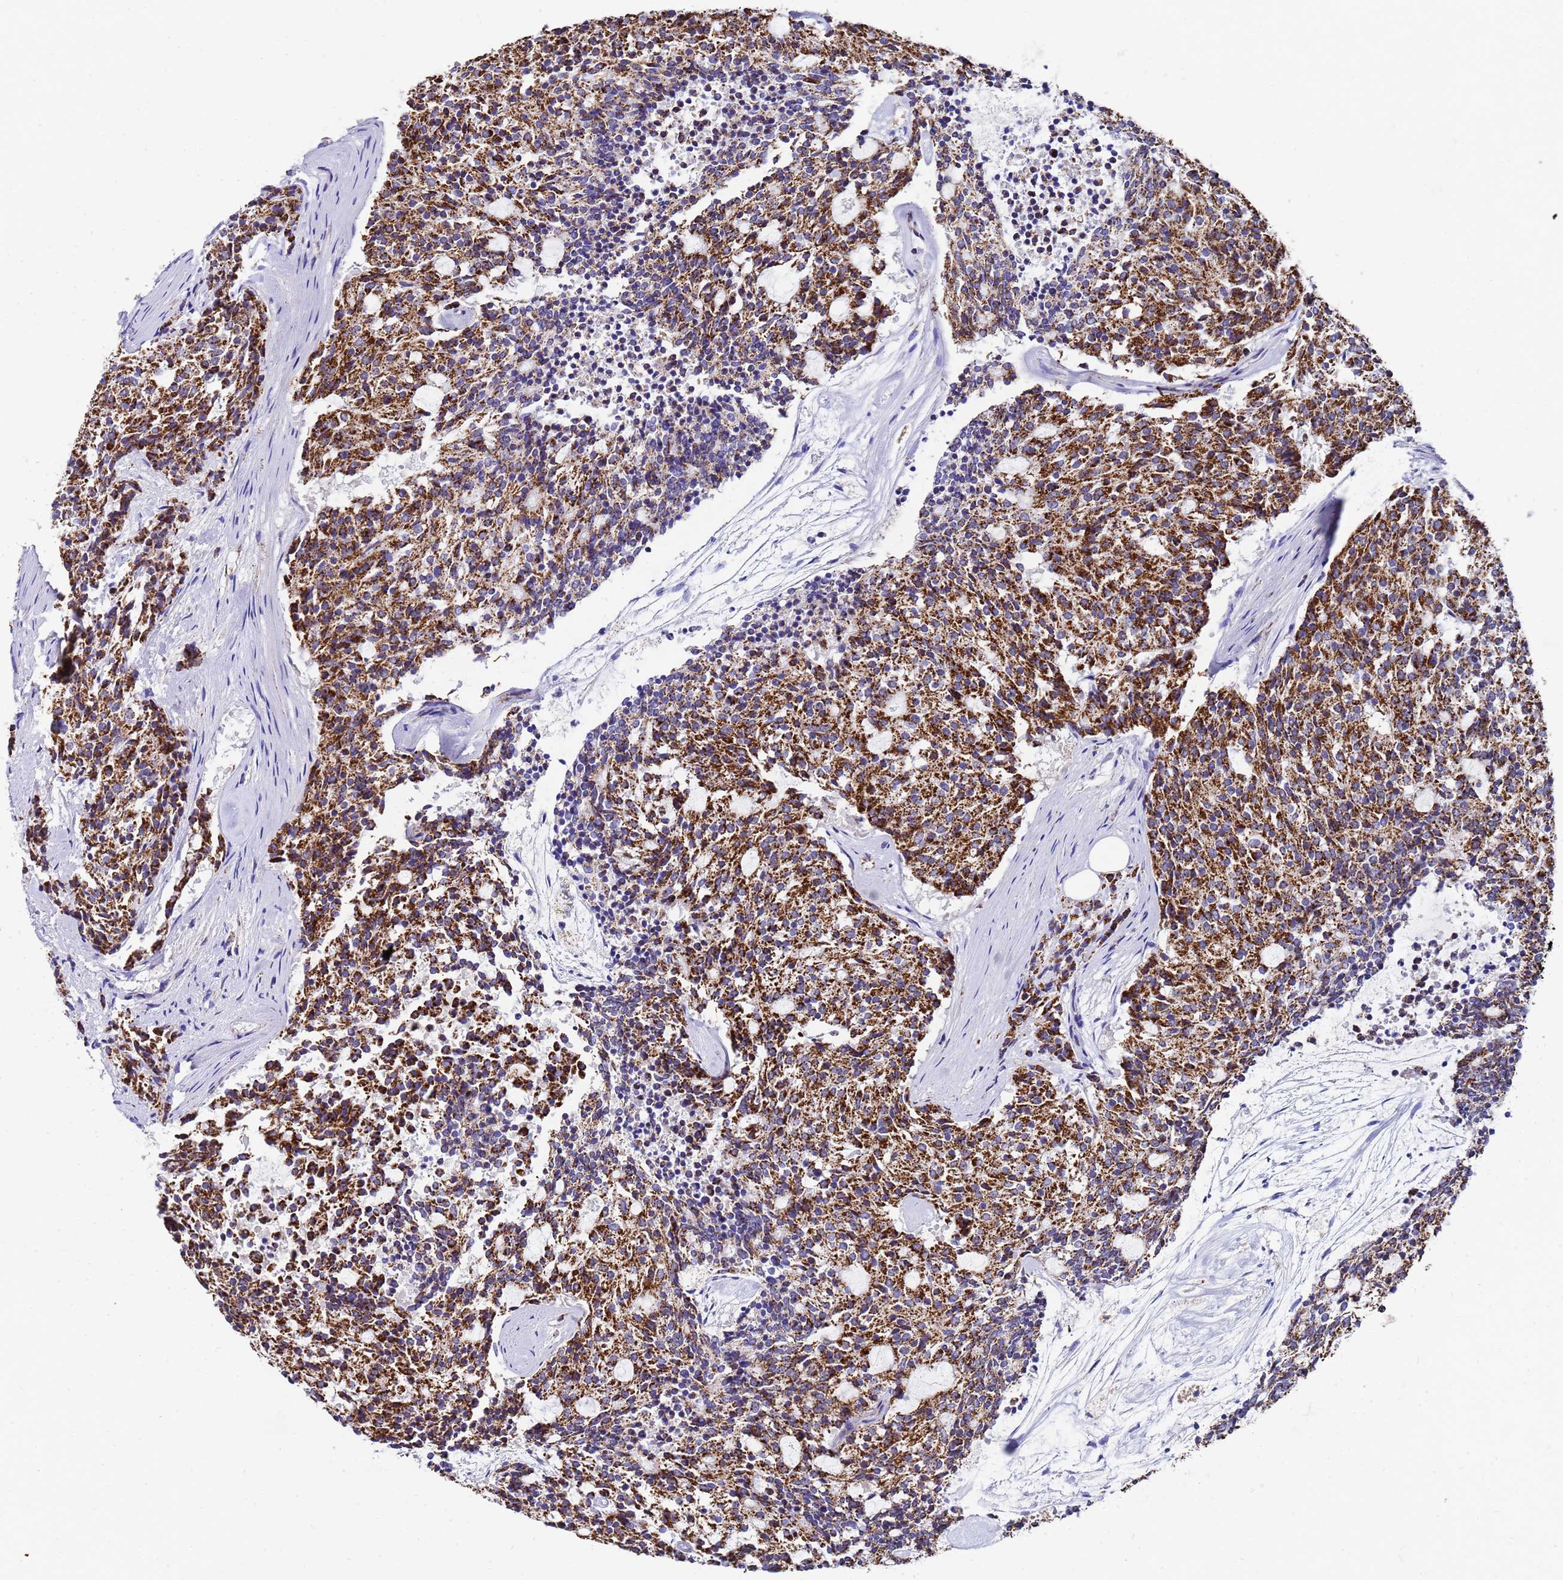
{"staining": {"intensity": "strong", "quantity": ">75%", "location": "cytoplasmic/membranous"}, "tissue": "carcinoid", "cell_type": "Tumor cells", "image_type": "cancer", "snomed": [{"axis": "morphology", "description": "Carcinoid, malignant, NOS"}, {"axis": "topography", "description": "Pancreas"}], "caption": "Immunohistochemistry of human carcinoid displays high levels of strong cytoplasmic/membranous positivity in approximately >75% of tumor cells. Using DAB (brown) and hematoxylin (blue) stains, captured at high magnification using brightfield microscopy.", "gene": "MRPS12", "patient": {"sex": "female", "age": 54}}